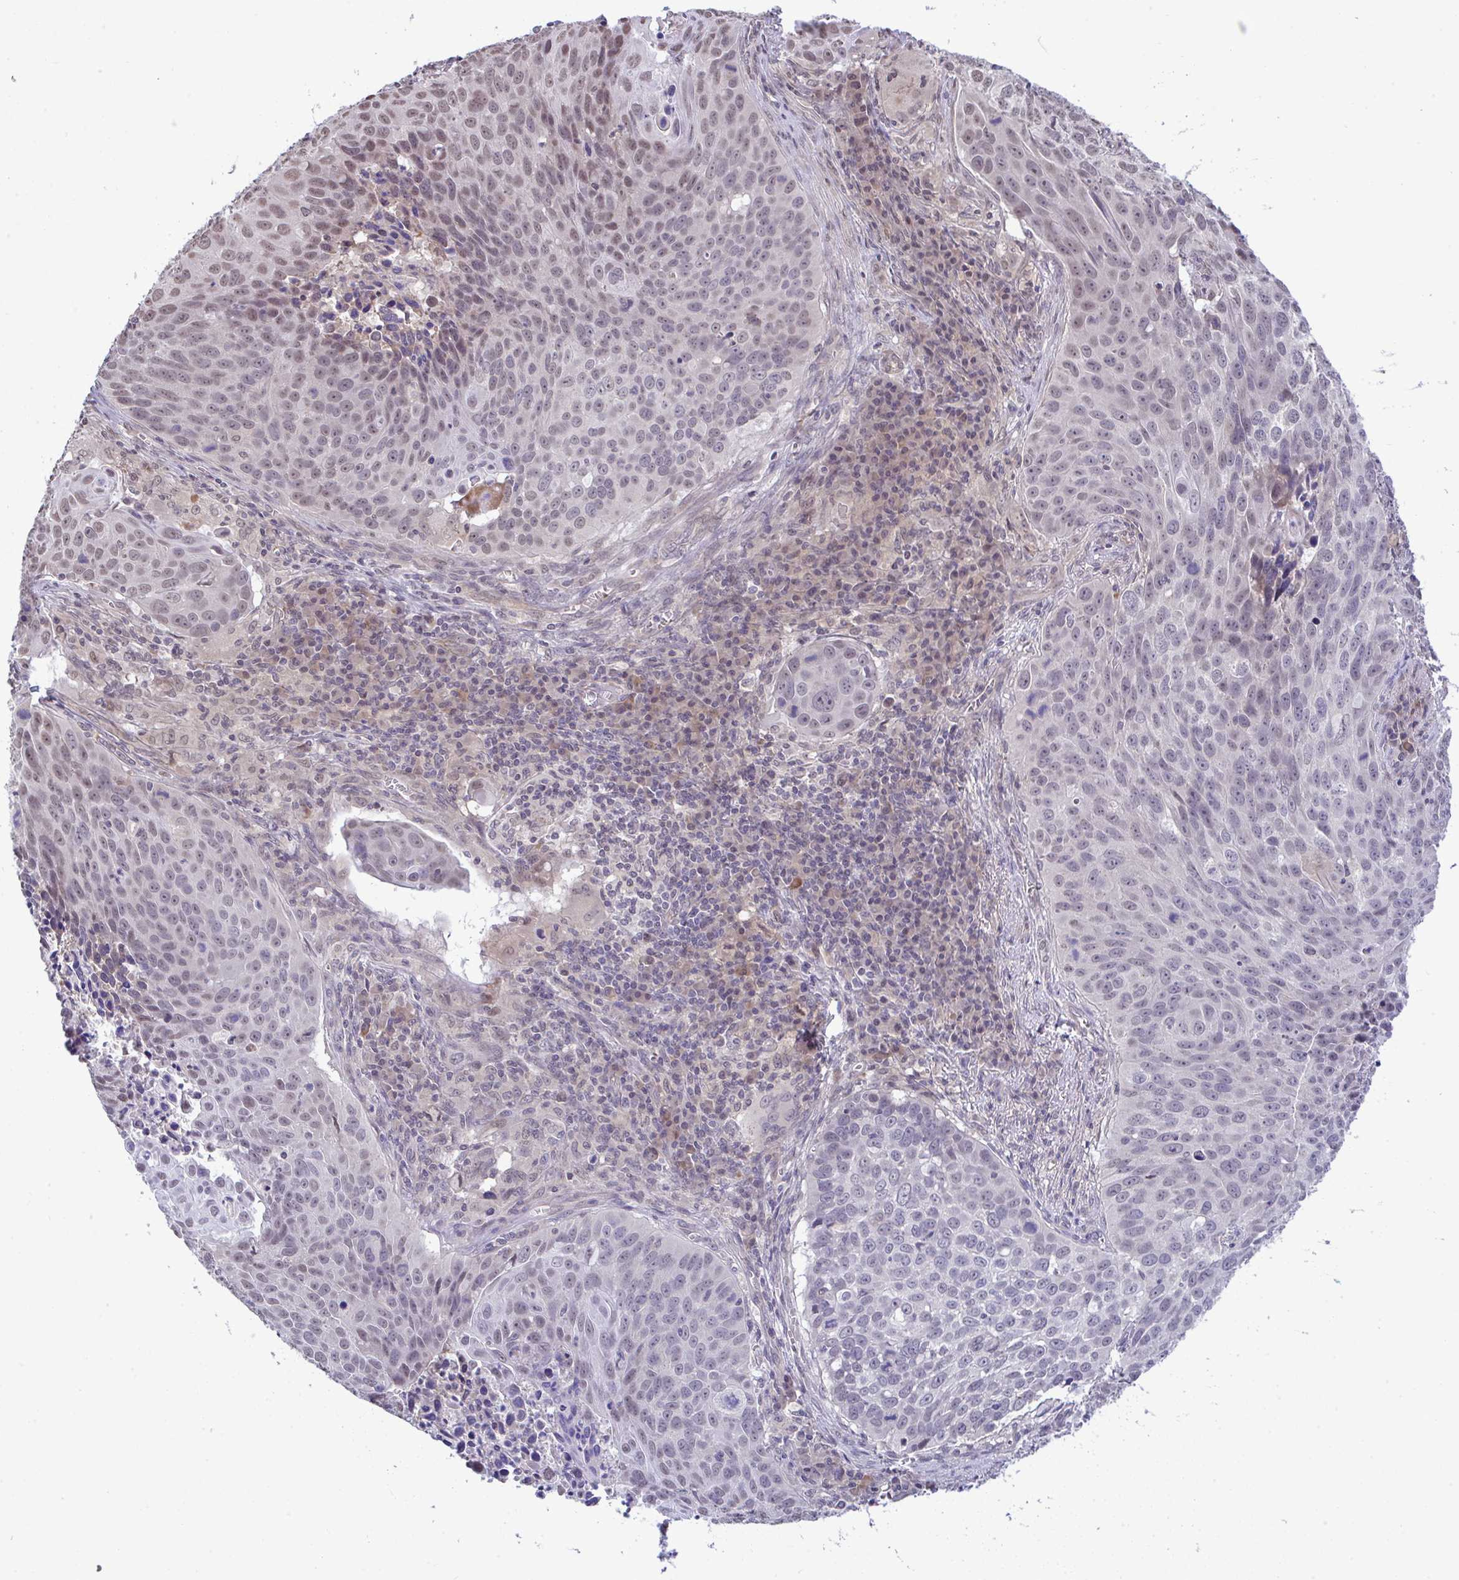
{"staining": {"intensity": "moderate", "quantity": "<25%", "location": "nuclear"}, "tissue": "lung cancer", "cell_type": "Tumor cells", "image_type": "cancer", "snomed": [{"axis": "morphology", "description": "Squamous cell carcinoma, NOS"}, {"axis": "topography", "description": "Lung"}], "caption": "Immunohistochemical staining of lung cancer (squamous cell carcinoma) demonstrates low levels of moderate nuclear protein staining in approximately <25% of tumor cells.", "gene": "C9orf64", "patient": {"sex": "male", "age": 78}}